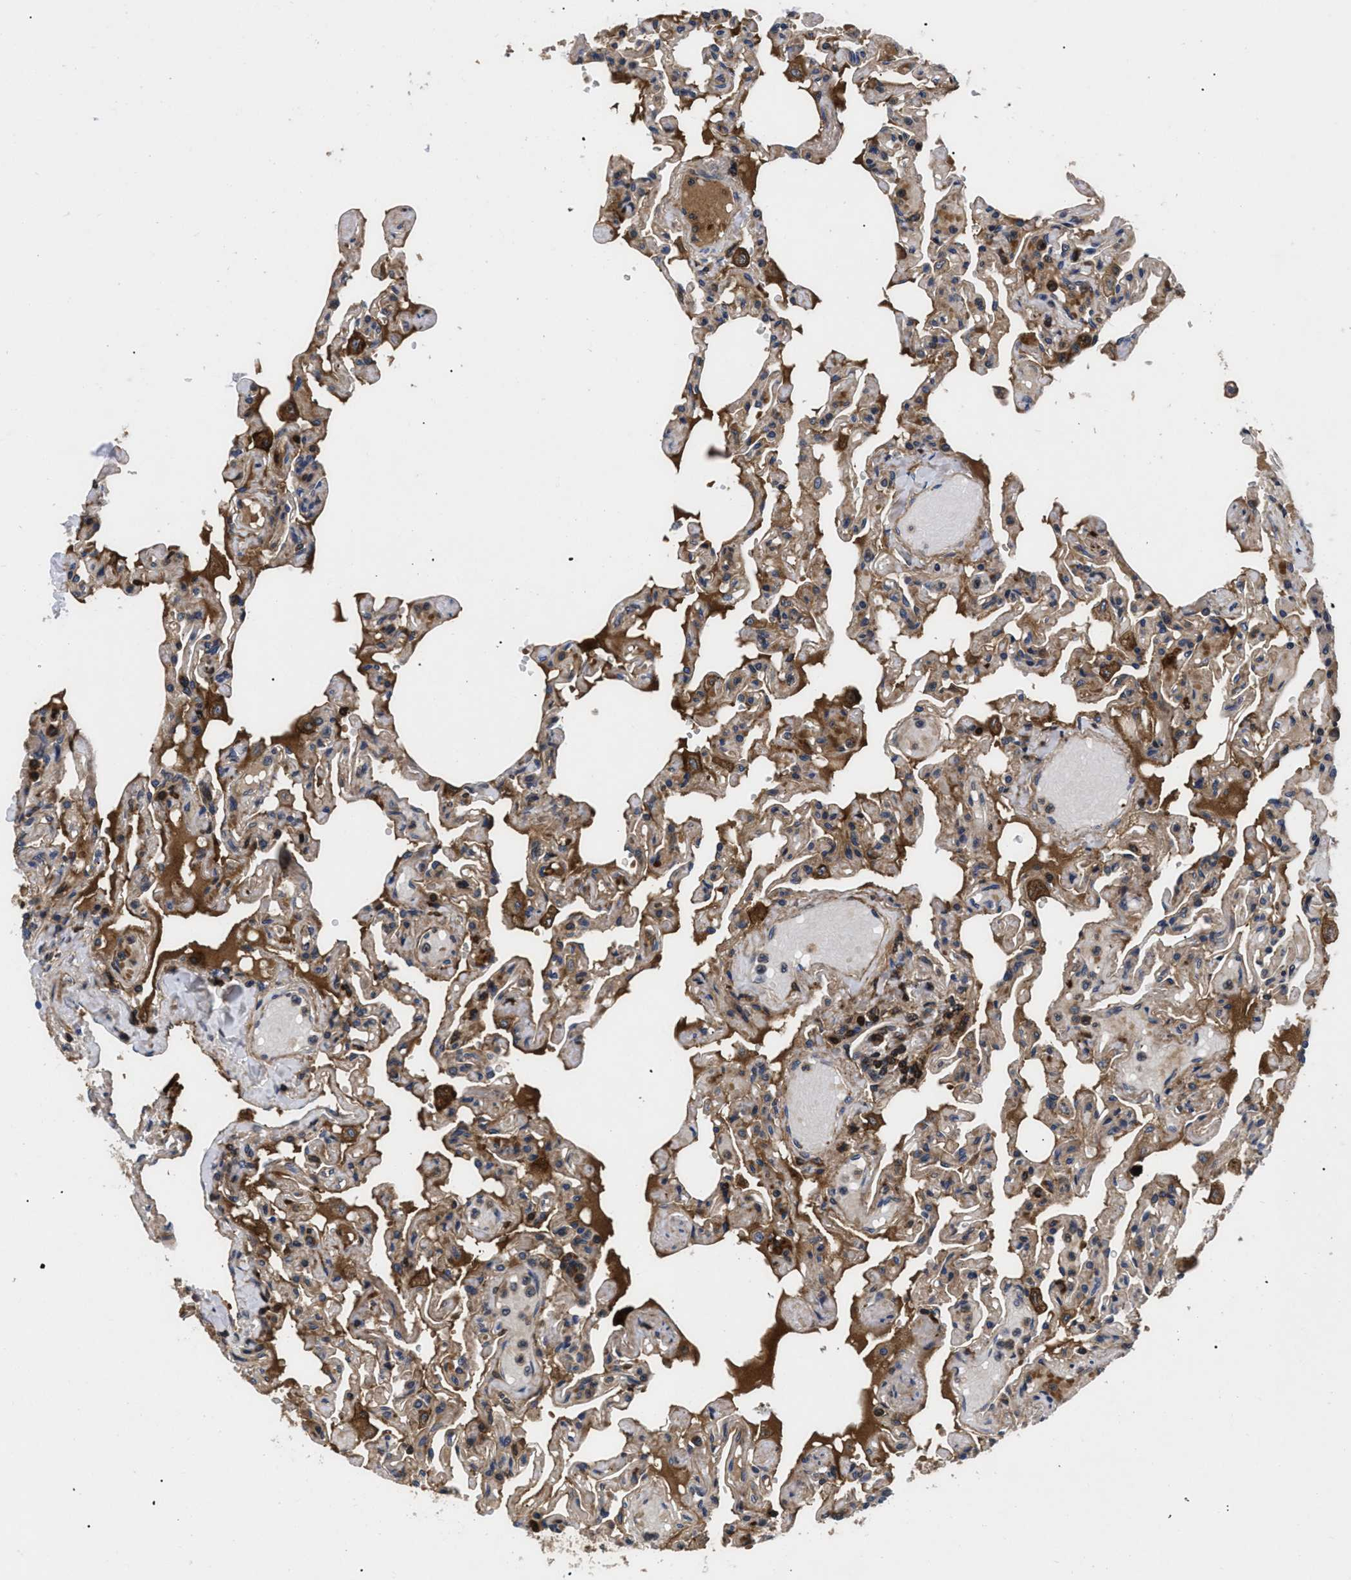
{"staining": {"intensity": "moderate", "quantity": "<25%", "location": "cytoplasmic/membranous"}, "tissue": "lung", "cell_type": "Alveolar cells", "image_type": "normal", "snomed": [{"axis": "morphology", "description": "Normal tissue, NOS"}, {"axis": "topography", "description": "Lung"}], "caption": "Lung stained for a protein (brown) exhibits moderate cytoplasmic/membranous positive positivity in about <25% of alveolar cells.", "gene": "FAM200A", "patient": {"sex": "male", "age": 21}}